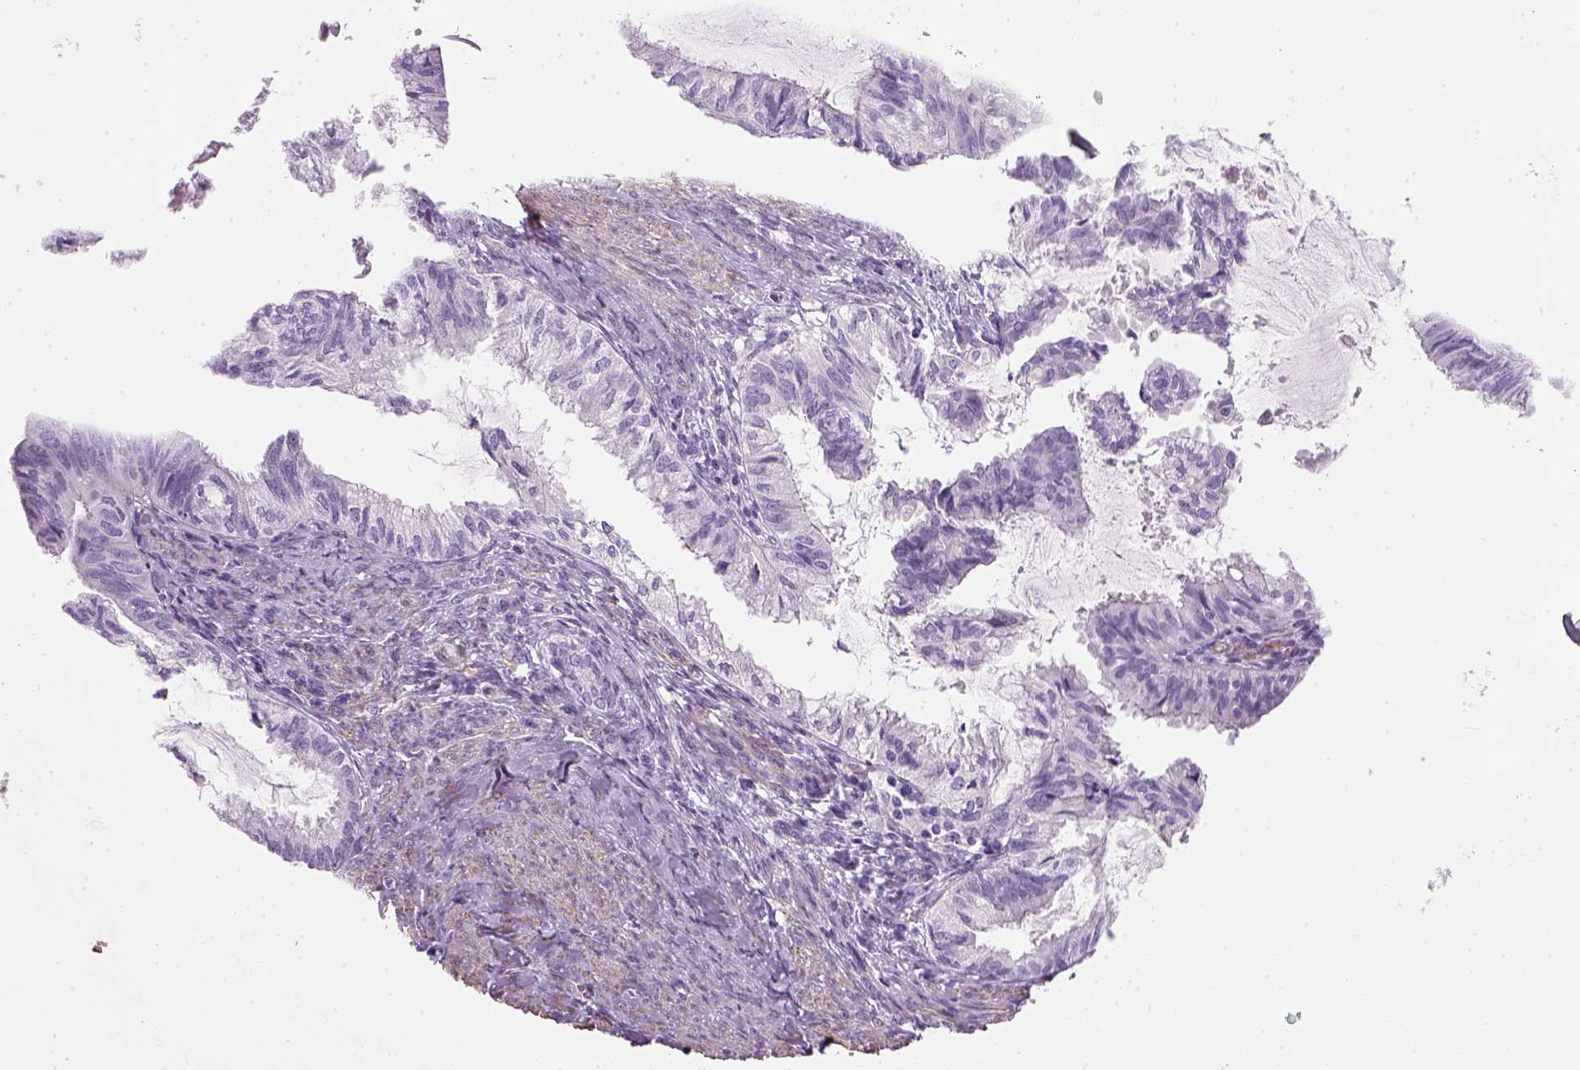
{"staining": {"intensity": "negative", "quantity": "none", "location": "none"}, "tissue": "endometrial cancer", "cell_type": "Tumor cells", "image_type": "cancer", "snomed": [{"axis": "morphology", "description": "Adenocarcinoma, NOS"}, {"axis": "topography", "description": "Endometrium"}], "caption": "There is no significant positivity in tumor cells of adenocarcinoma (endometrial).", "gene": "FAM161A", "patient": {"sex": "female", "age": 86}}